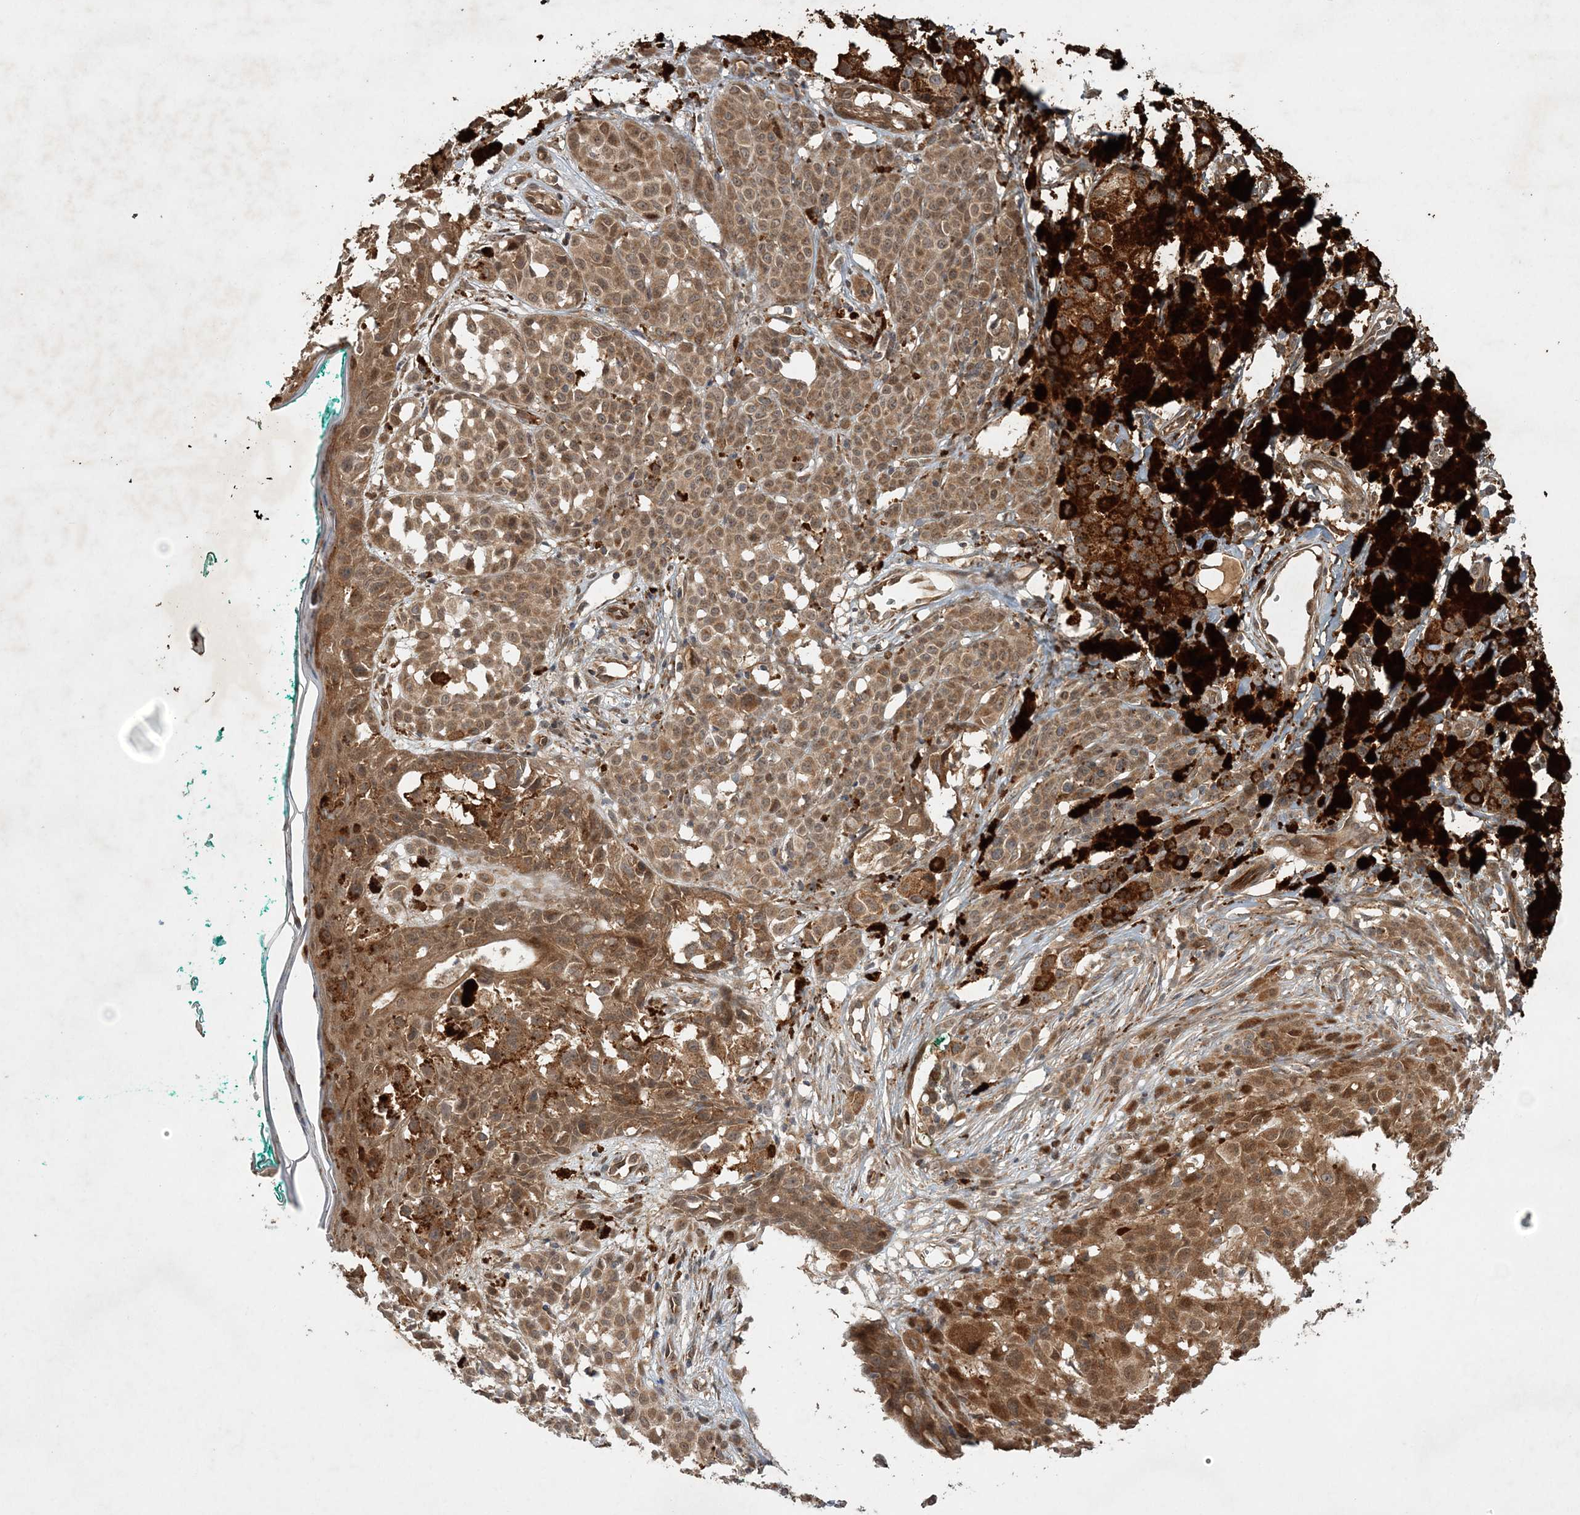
{"staining": {"intensity": "strong", "quantity": "25%-75%", "location": "cytoplasmic/membranous"}, "tissue": "melanoma", "cell_type": "Tumor cells", "image_type": "cancer", "snomed": [{"axis": "morphology", "description": "Malignant melanoma, NOS"}, {"axis": "topography", "description": "Skin of leg"}], "caption": "A high amount of strong cytoplasmic/membranous expression is seen in about 25%-75% of tumor cells in melanoma tissue.", "gene": "UBTD2", "patient": {"sex": "female", "age": 72}}